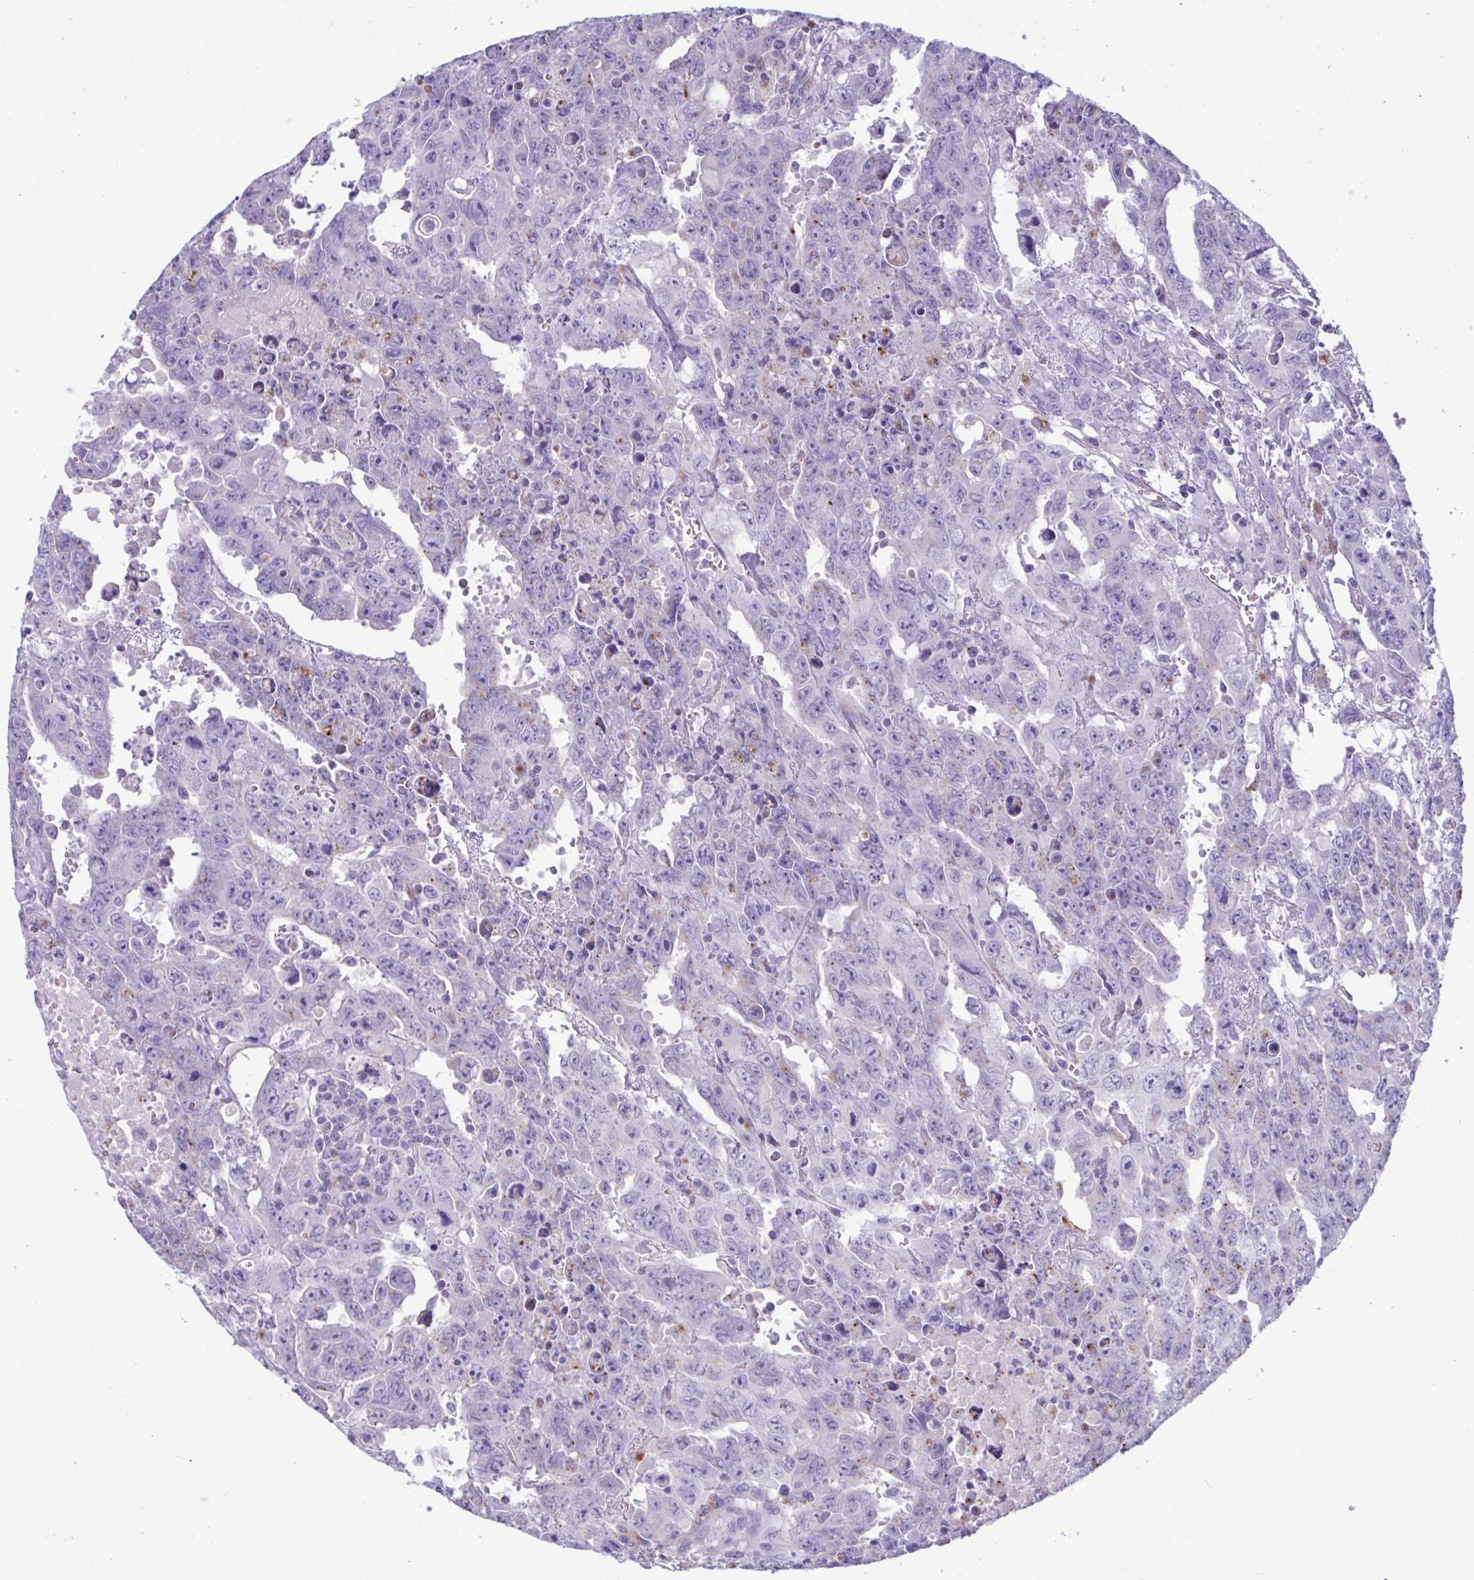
{"staining": {"intensity": "negative", "quantity": "none", "location": "none"}, "tissue": "testis cancer", "cell_type": "Tumor cells", "image_type": "cancer", "snomed": [{"axis": "morphology", "description": "Carcinoma, Embryonal, NOS"}, {"axis": "topography", "description": "Testis"}], "caption": "This is an IHC histopathology image of testis cancer. There is no staining in tumor cells.", "gene": "XCL1", "patient": {"sex": "male", "age": 24}}